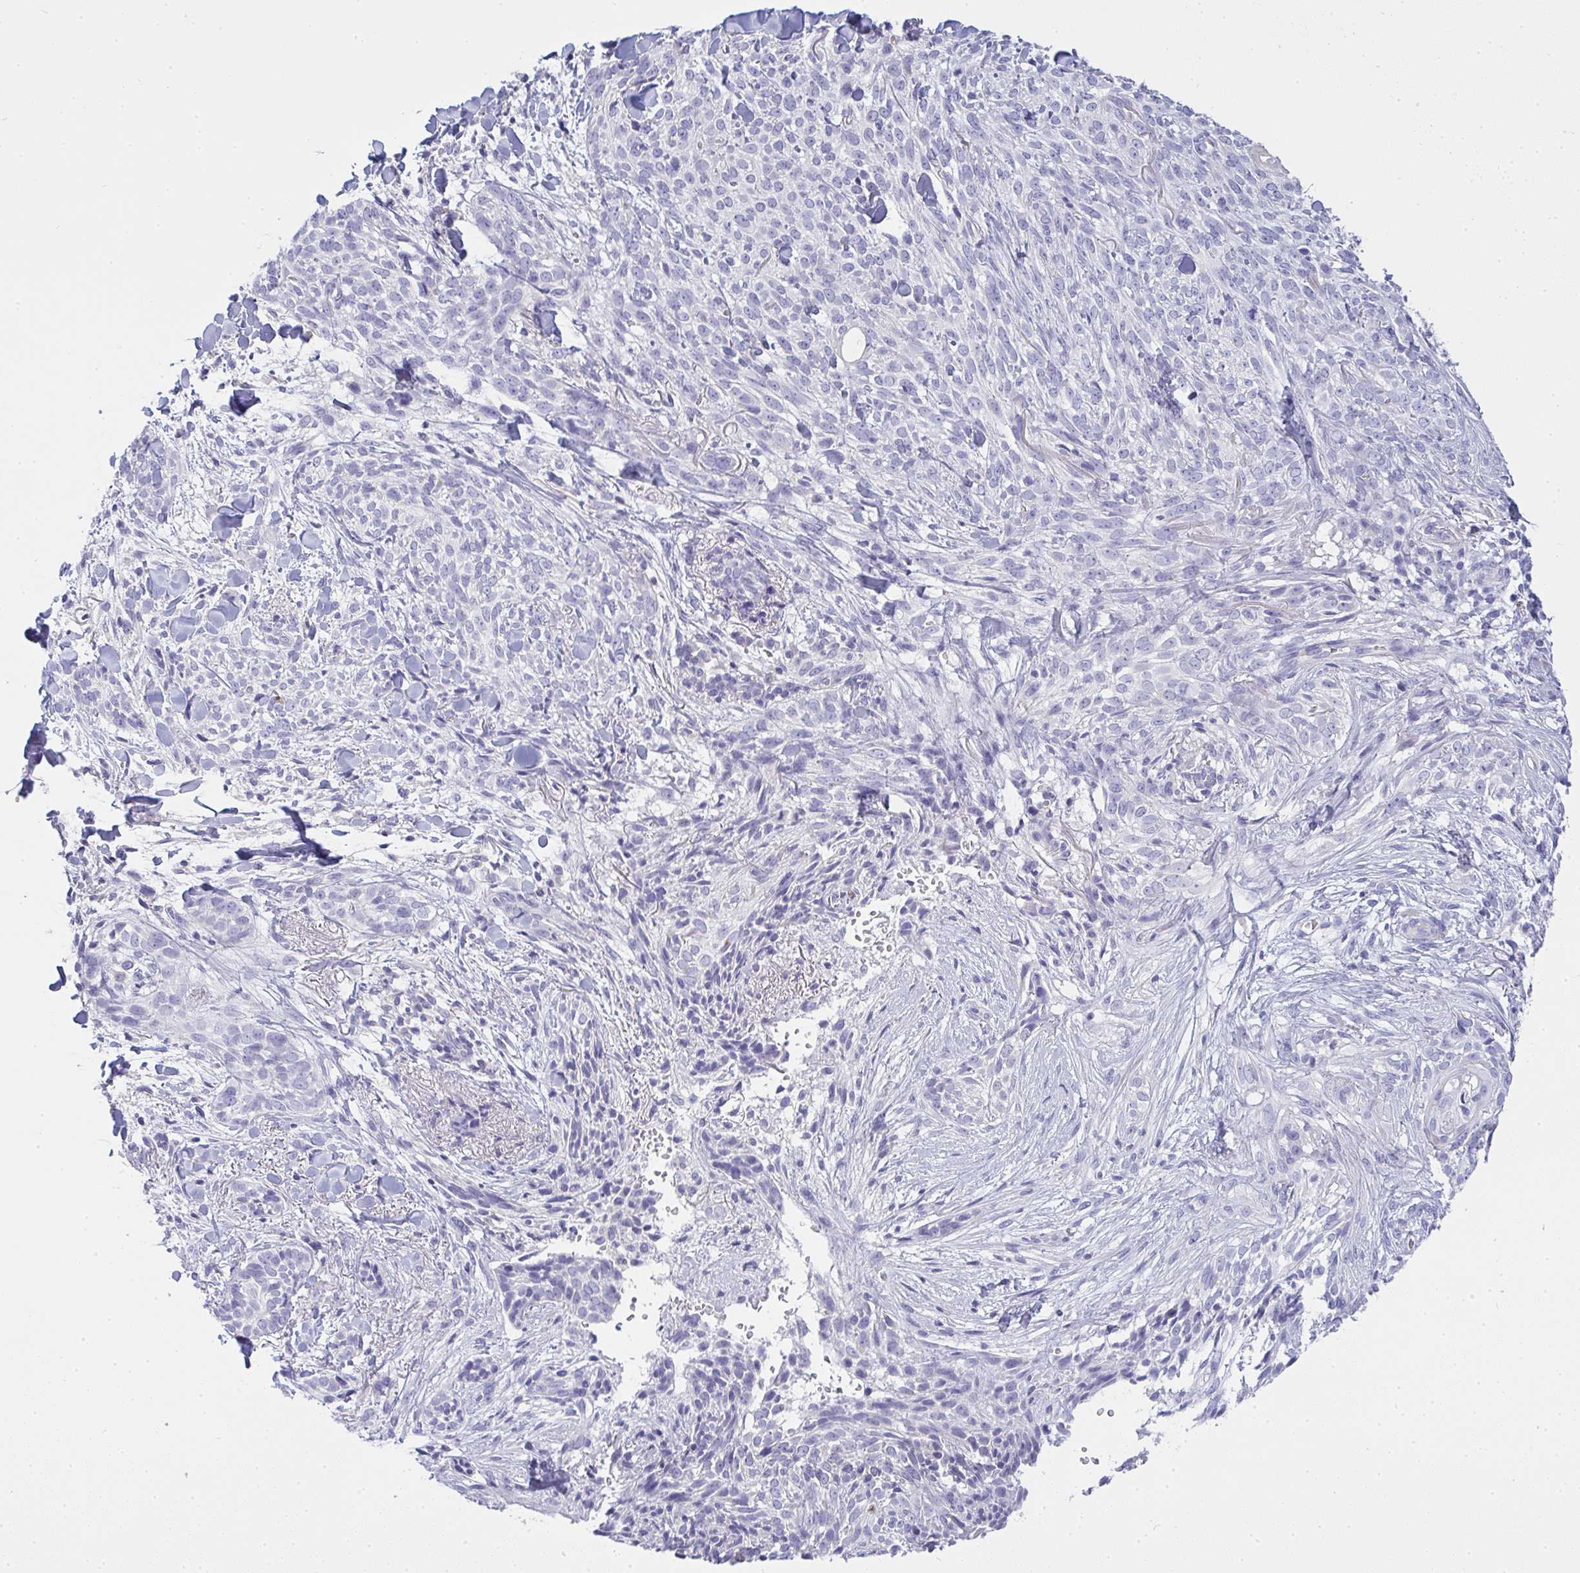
{"staining": {"intensity": "negative", "quantity": "none", "location": "none"}, "tissue": "skin cancer", "cell_type": "Tumor cells", "image_type": "cancer", "snomed": [{"axis": "morphology", "description": "Basal cell carcinoma"}, {"axis": "topography", "description": "Skin"}, {"axis": "topography", "description": "Skin of face"}], "caption": "Photomicrograph shows no protein expression in tumor cells of skin cancer tissue.", "gene": "GSDMB", "patient": {"sex": "female", "age": 90}}